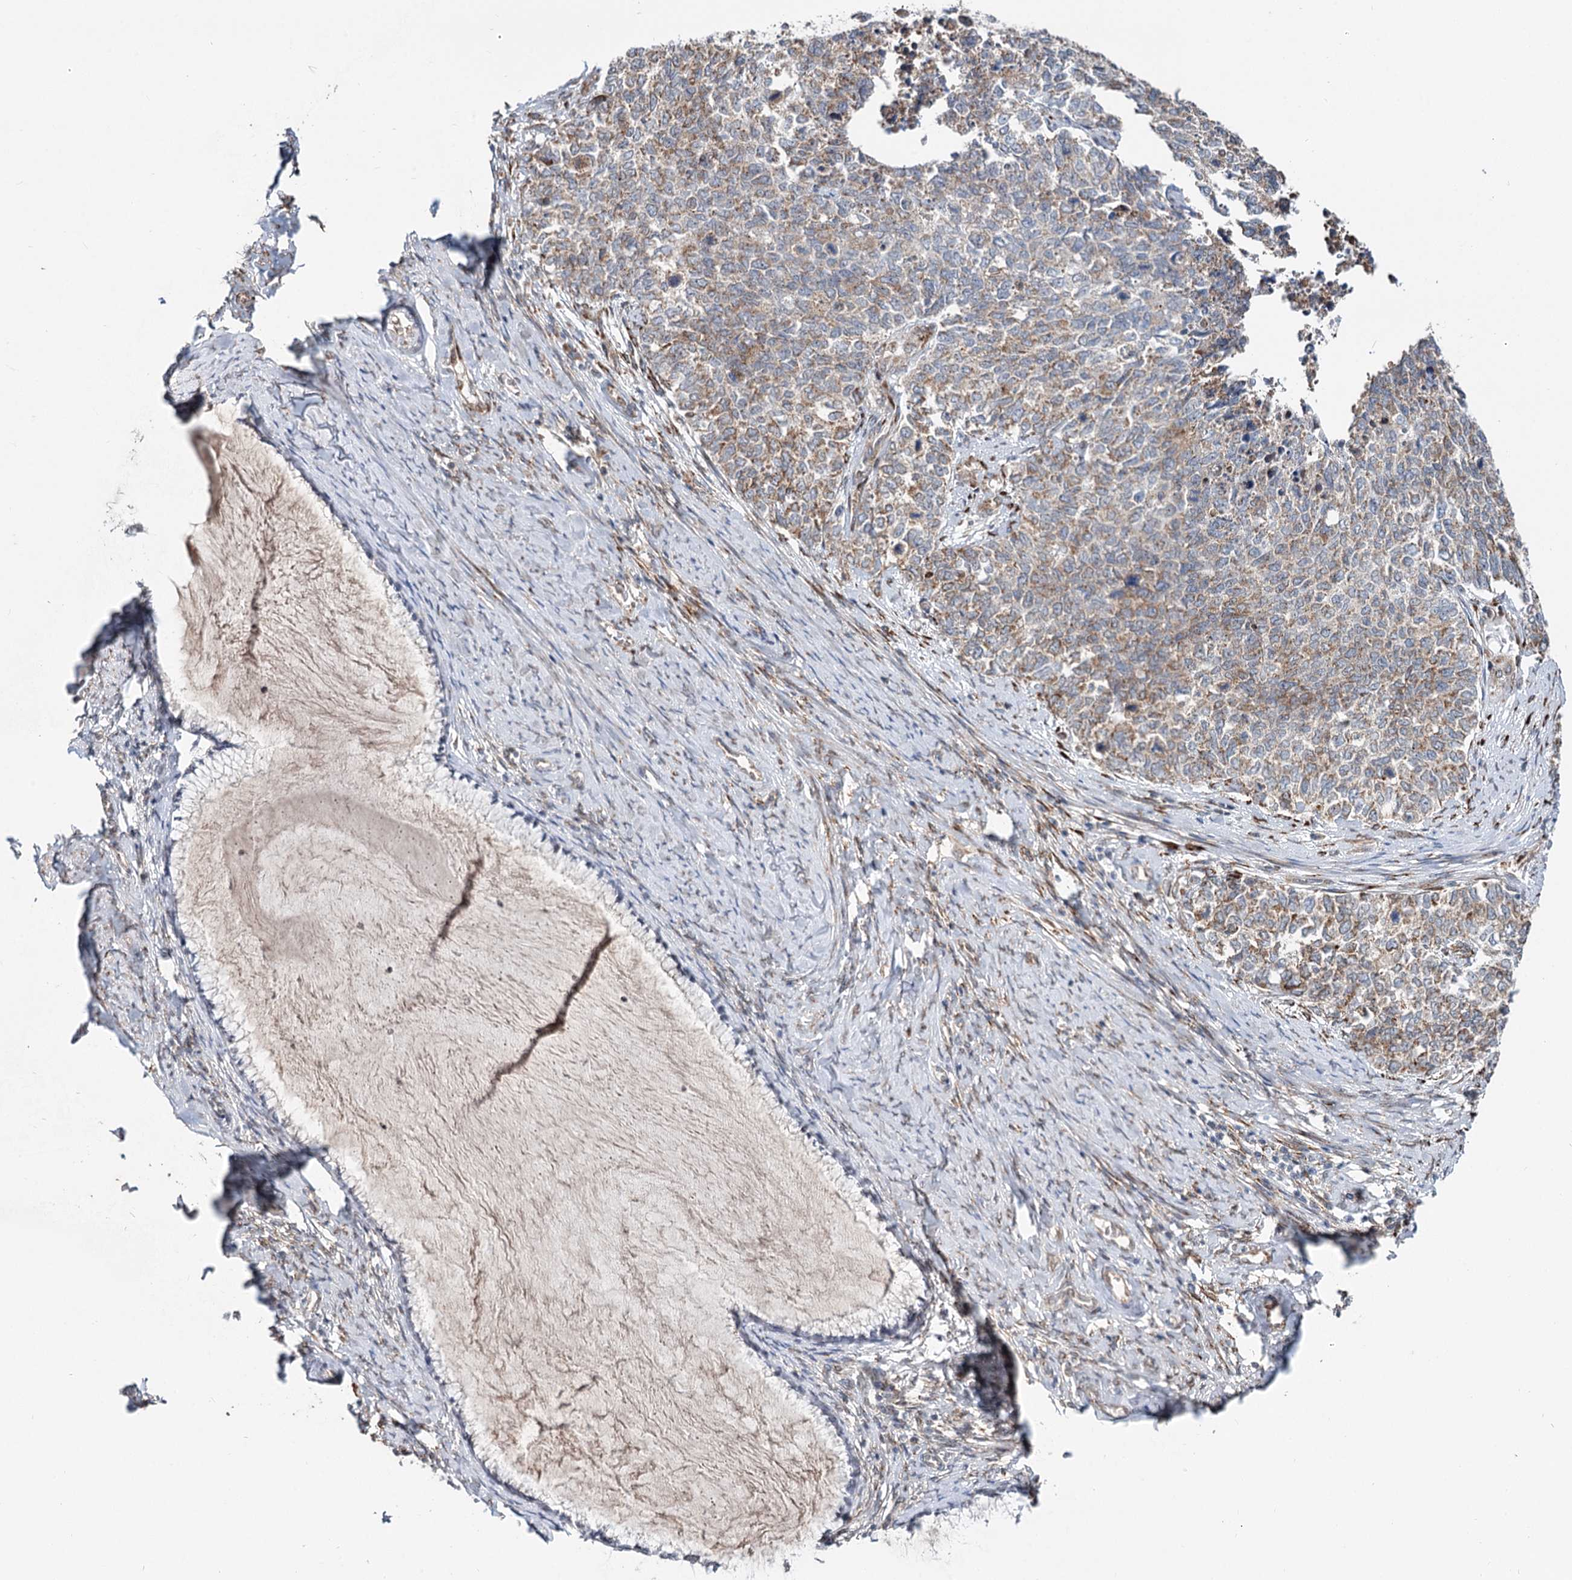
{"staining": {"intensity": "moderate", "quantity": "25%-75%", "location": "cytoplasmic/membranous"}, "tissue": "cervical cancer", "cell_type": "Tumor cells", "image_type": "cancer", "snomed": [{"axis": "morphology", "description": "Squamous cell carcinoma, NOS"}, {"axis": "topography", "description": "Cervix"}], "caption": "Cervical squamous cell carcinoma stained with DAB IHC reveals medium levels of moderate cytoplasmic/membranous positivity in about 25%-75% of tumor cells. The staining is performed using DAB (3,3'-diaminobenzidine) brown chromogen to label protein expression. The nuclei are counter-stained blue using hematoxylin.", "gene": "SPART", "patient": {"sex": "female", "age": 63}}